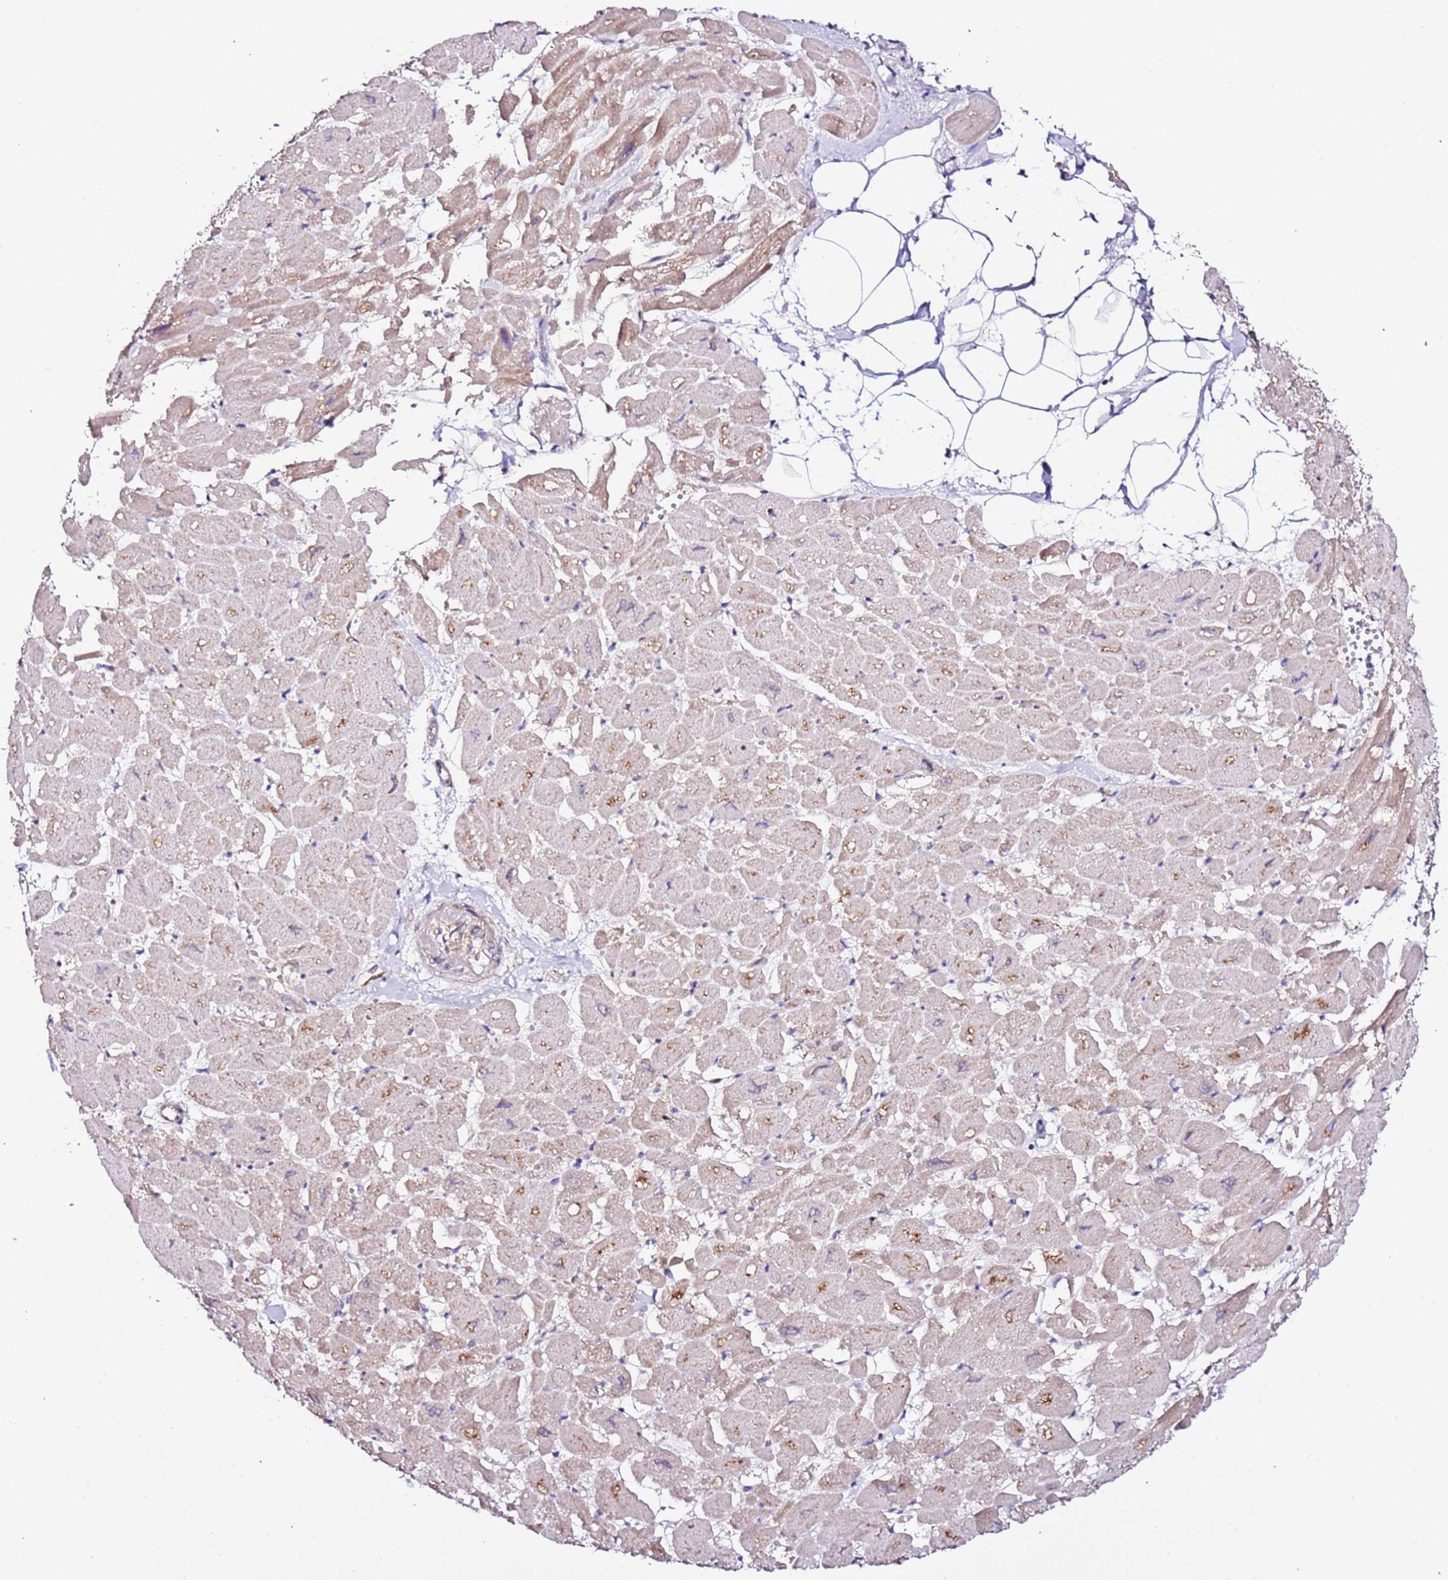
{"staining": {"intensity": "moderate", "quantity": "25%-75%", "location": "cytoplasmic/membranous"}, "tissue": "heart muscle", "cell_type": "Cardiomyocytes", "image_type": "normal", "snomed": [{"axis": "morphology", "description": "Normal tissue, NOS"}, {"axis": "topography", "description": "Heart"}], "caption": "A brown stain highlights moderate cytoplasmic/membranous positivity of a protein in cardiomyocytes of benign human heart muscle. The protein of interest is shown in brown color, while the nuclei are stained blue.", "gene": "FLVCR1", "patient": {"sex": "male", "age": 54}}